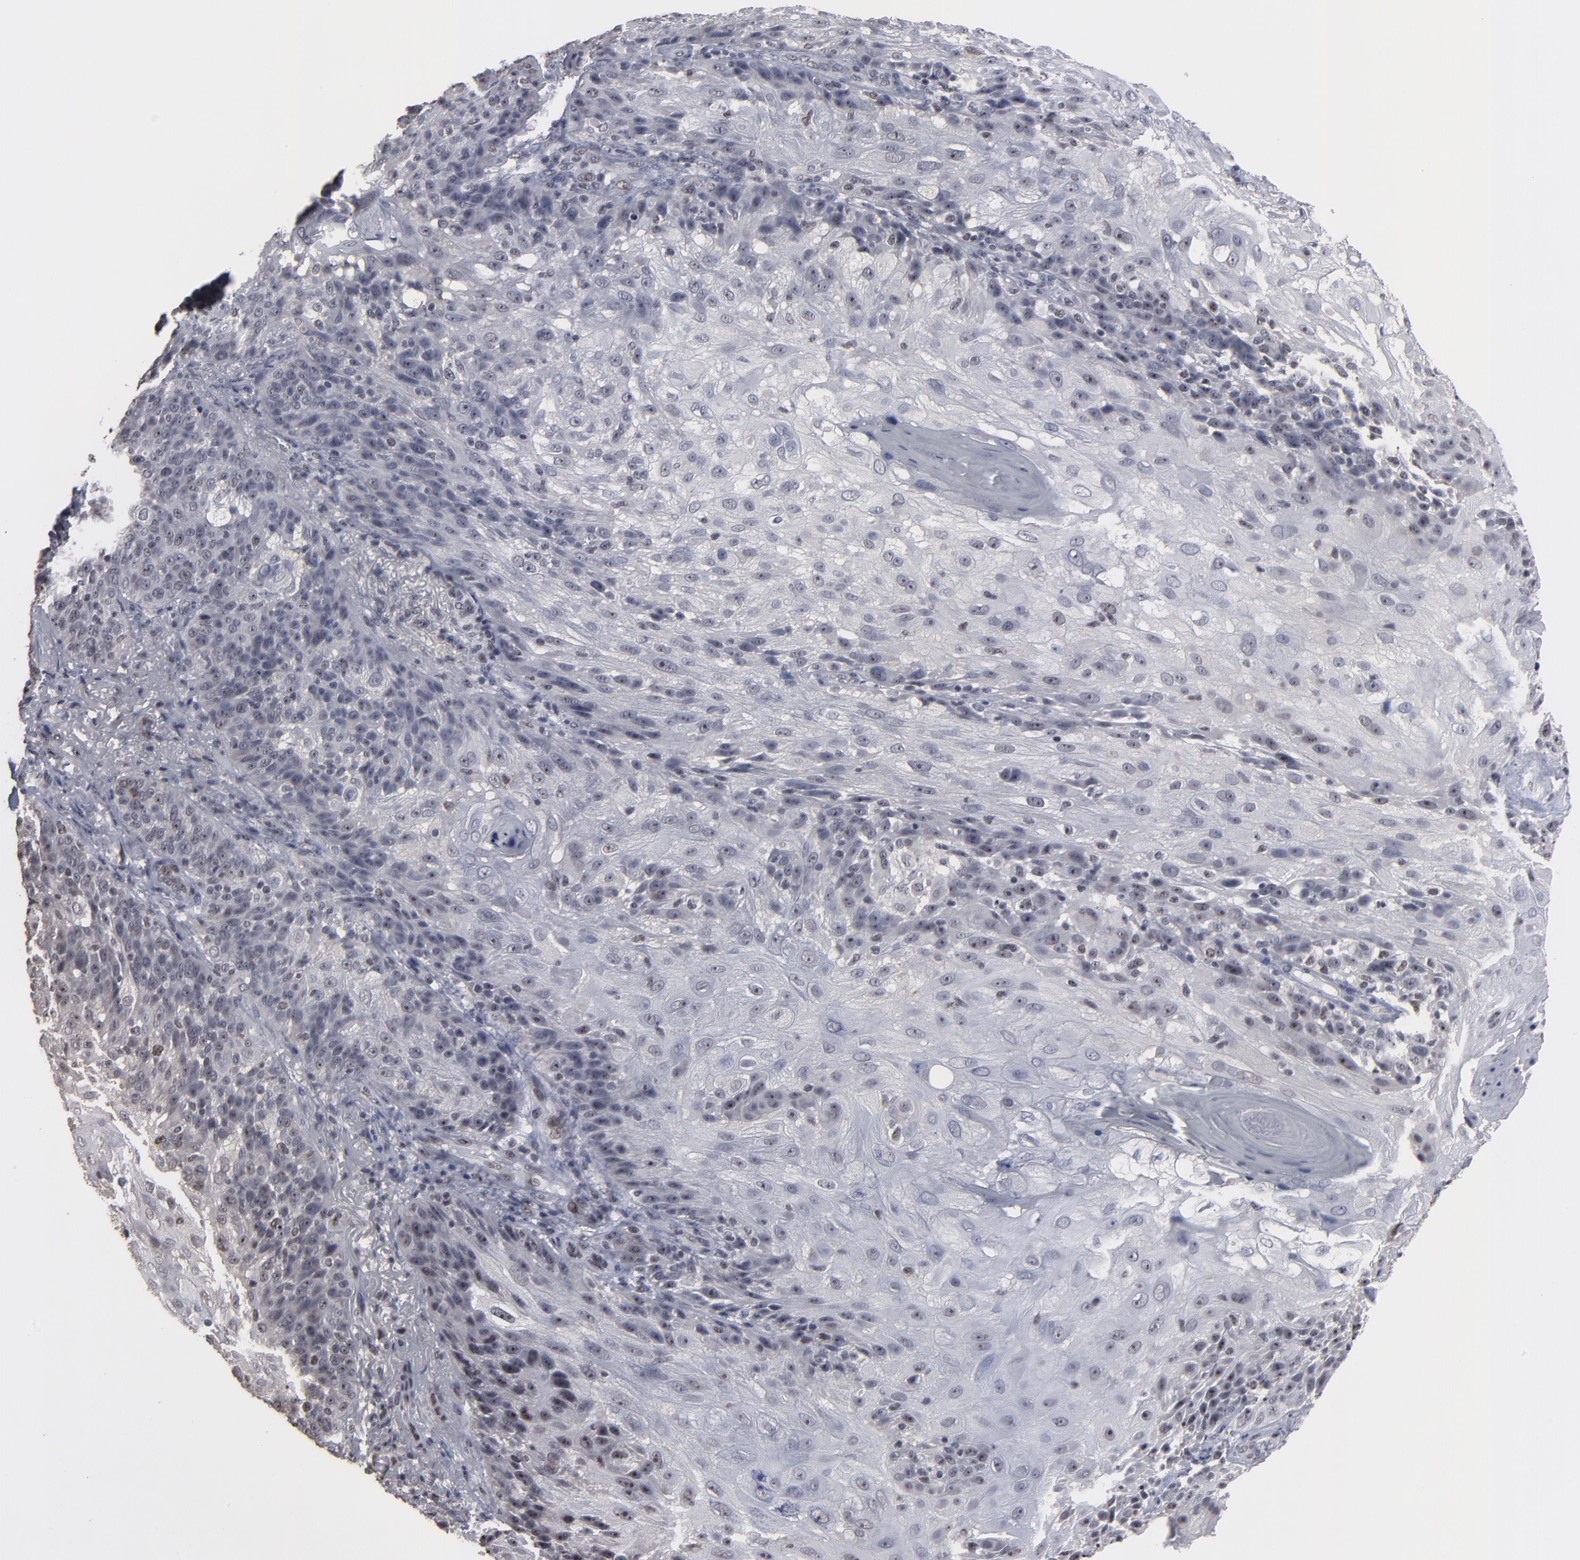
{"staining": {"intensity": "negative", "quantity": "none", "location": "none"}, "tissue": "skin cancer", "cell_type": "Tumor cells", "image_type": "cancer", "snomed": [{"axis": "morphology", "description": "Normal tissue, NOS"}, {"axis": "morphology", "description": "Squamous cell carcinoma, NOS"}, {"axis": "topography", "description": "Skin"}], "caption": "Squamous cell carcinoma (skin) was stained to show a protein in brown. There is no significant expression in tumor cells.", "gene": "SSRP1", "patient": {"sex": "female", "age": 83}}